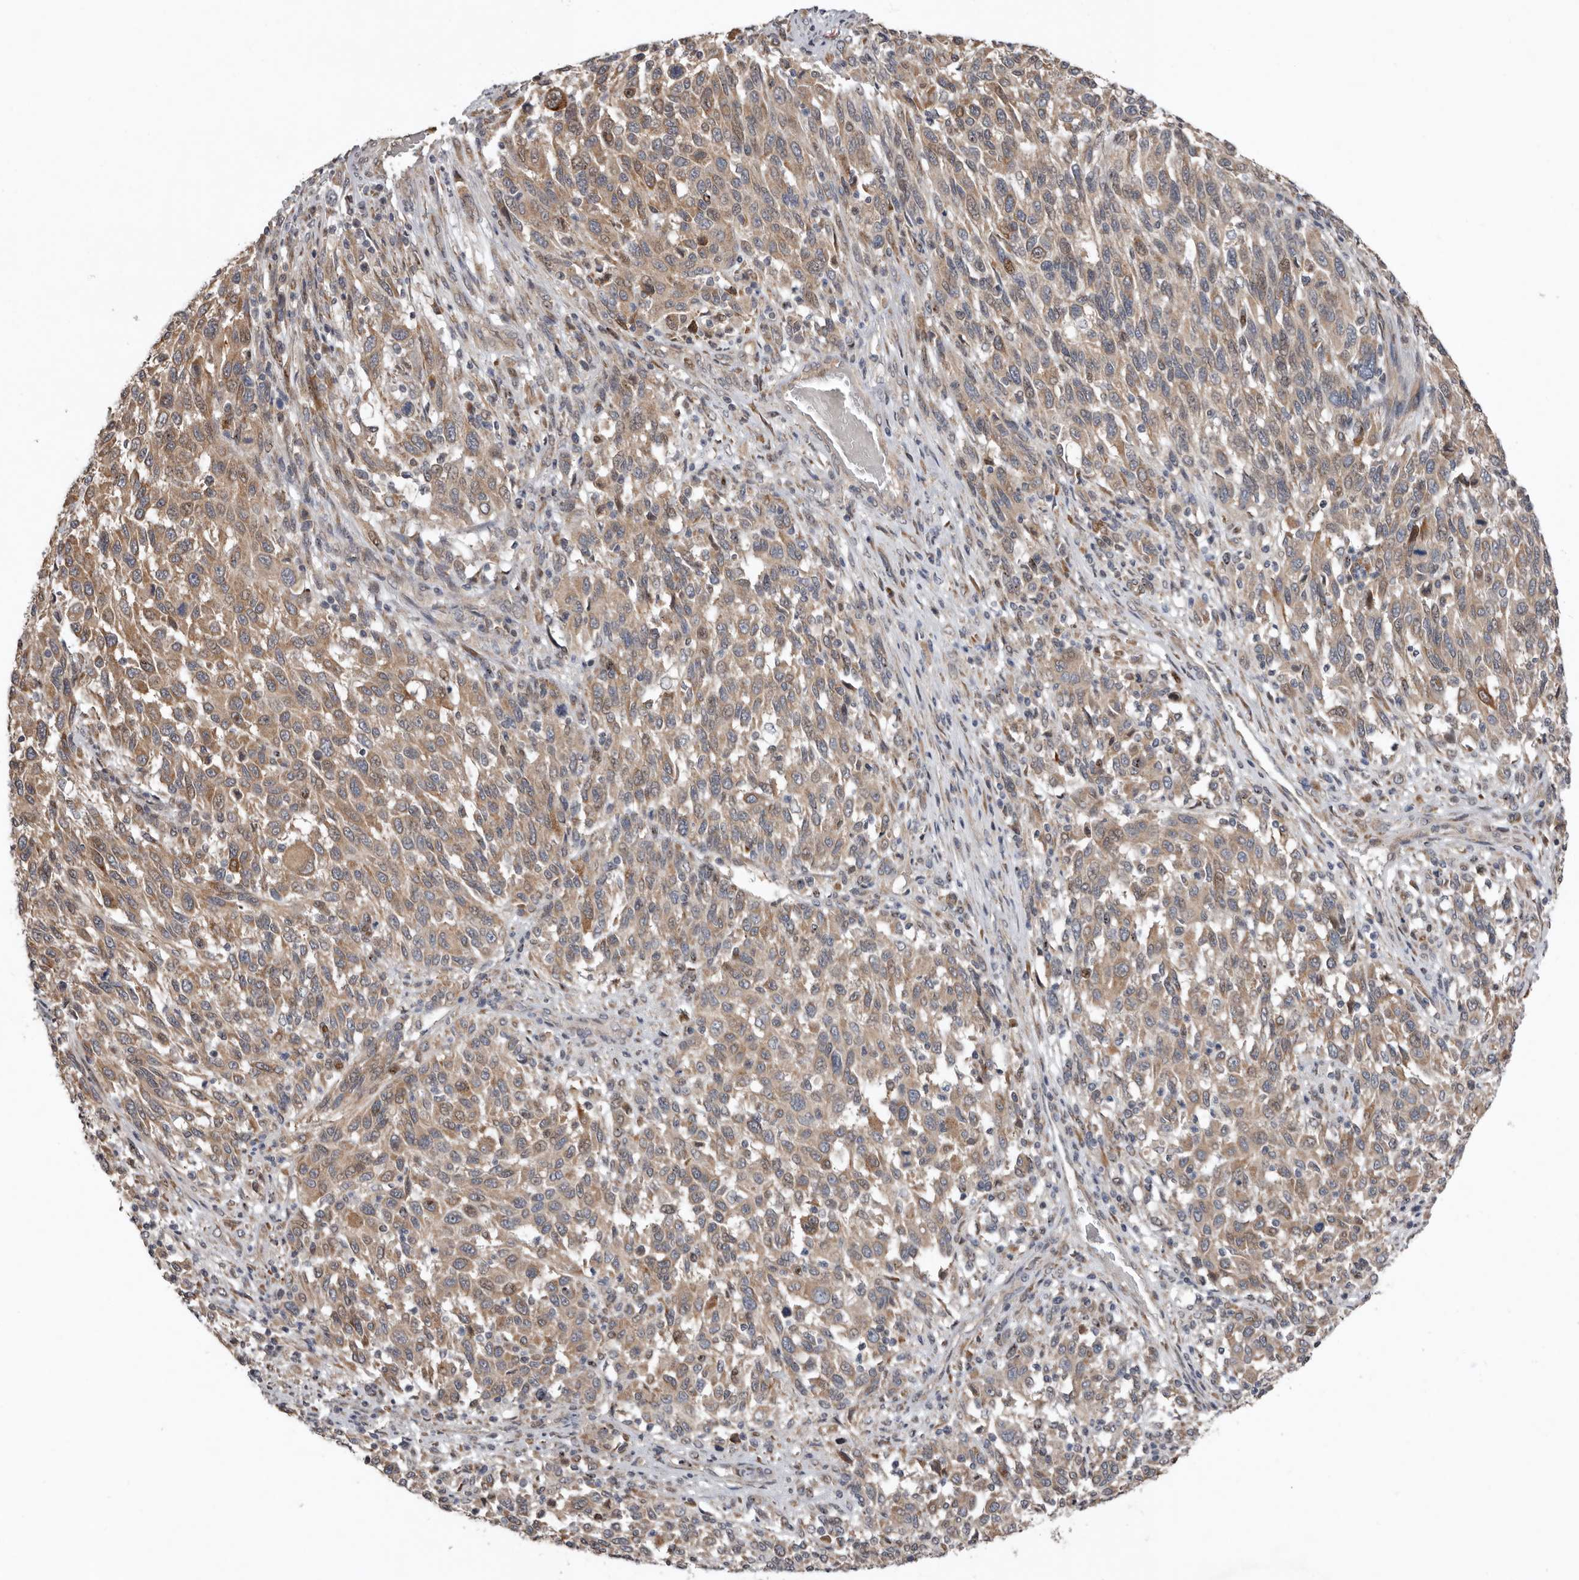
{"staining": {"intensity": "moderate", "quantity": ">75%", "location": "cytoplasmic/membranous"}, "tissue": "melanoma", "cell_type": "Tumor cells", "image_type": "cancer", "snomed": [{"axis": "morphology", "description": "Malignant melanoma, Metastatic site"}, {"axis": "topography", "description": "Lymph node"}], "caption": "High-magnification brightfield microscopy of melanoma stained with DAB (3,3'-diaminobenzidine) (brown) and counterstained with hematoxylin (blue). tumor cells exhibit moderate cytoplasmic/membranous positivity is identified in about>75% of cells.", "gene": "CHML", "patient": {"sex": "male", "age": 61}}